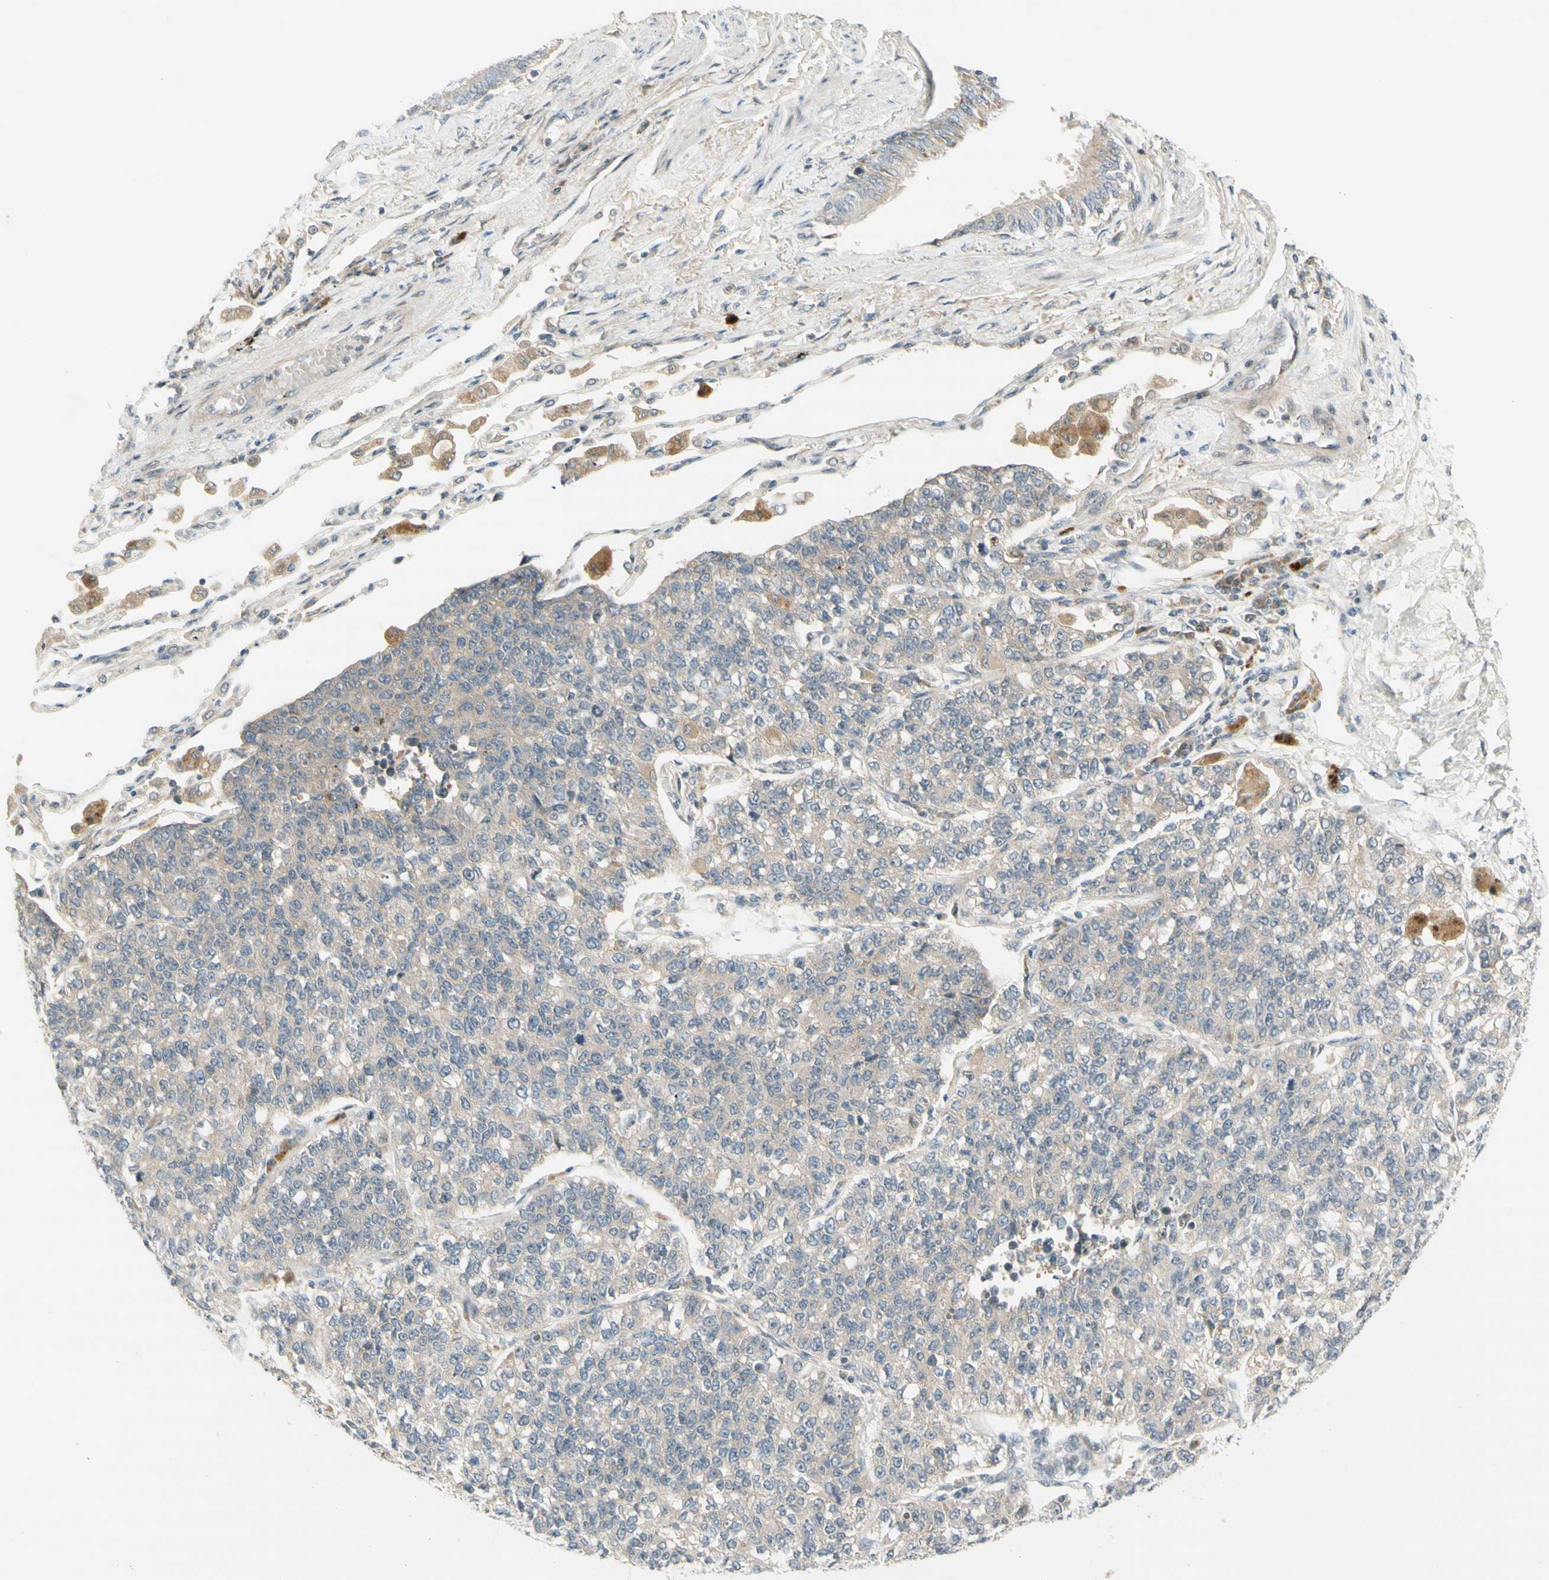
{"staining": {"intensity": "weak", "quantity": "25%-75%", "location": "cytoplasmic/membranous"}, "tissue": "lung cancer", "cell_type": "Tumor cells", "image_type": "cancer", "snomed": [{"axis": "morphology", "description": "Adenocarcinoma, NOS"}, {"axis": "topography", "description": "Lung"}], "caption": "A low amount of weak cytoplasmic/membranous positivity is appreciated in approximately 25%-75% of tumor cells in lung cancer (adenocarcinoma) tissue. The staining is performed using DAB brown chromogen to label protein expression. The nuclei are counter-stained blue using hematoxylin.", "gene": "ETF1", "patient": {"sex": "male", "age": 49}}